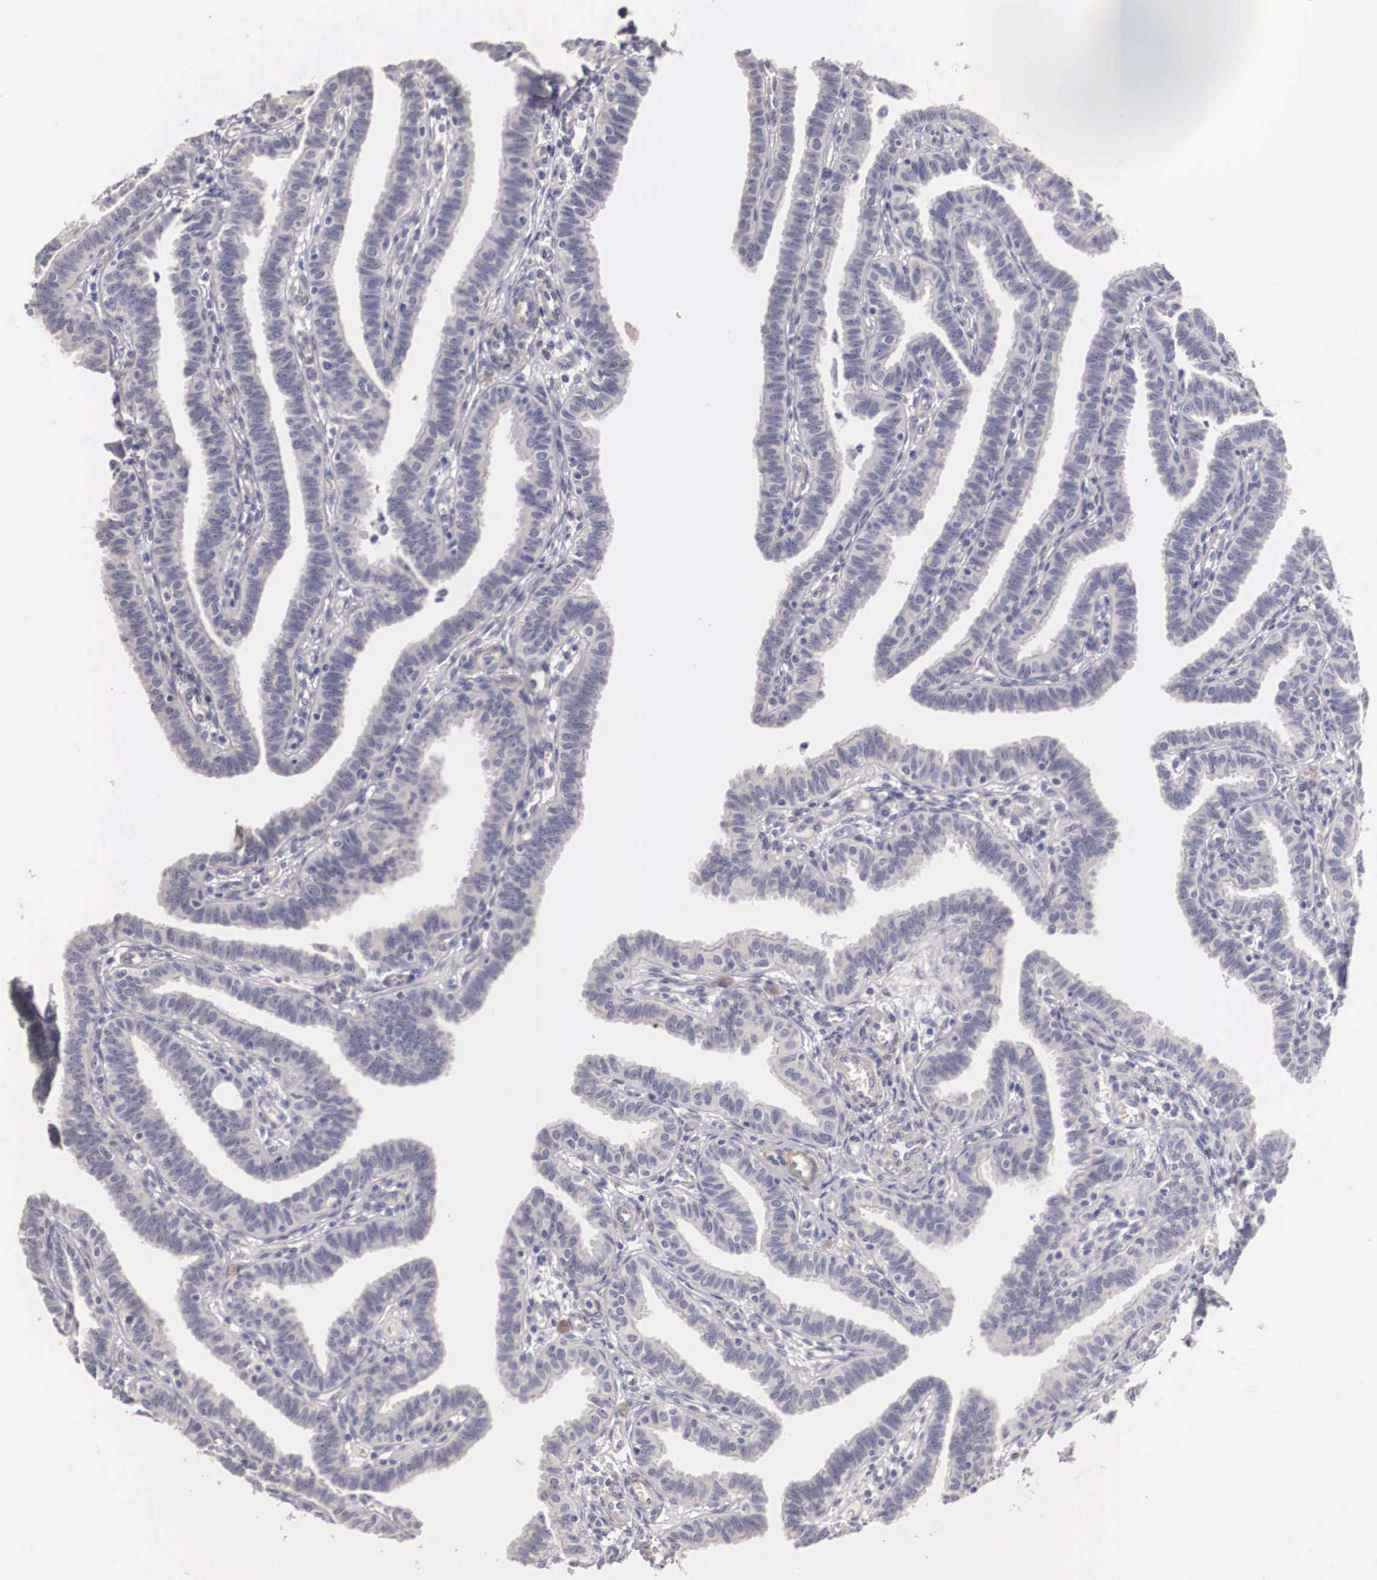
{"staining": {"intensity": "negative", "quantity": "none", "location": "none"}, "tissue": "fallopian tube", "cell_type": "Glandular cells", "image_type": "normal", "snomed": [{"axis": "morphology", "description": "Normal tissue, NOS"}, {"axis": "topography", "description": "Fallopian tube"}], "caption": "Protein analysis of unremarkable fallopian tube reveals no significant positivity in glandular cells. (Stains: DAB immunohistochemistry with hematoxylin counter stain, Microscopy: brightfield microscopy at high magnification).", "gene": "ENOX2", "patient": {"sex": "female", "age": 41}}